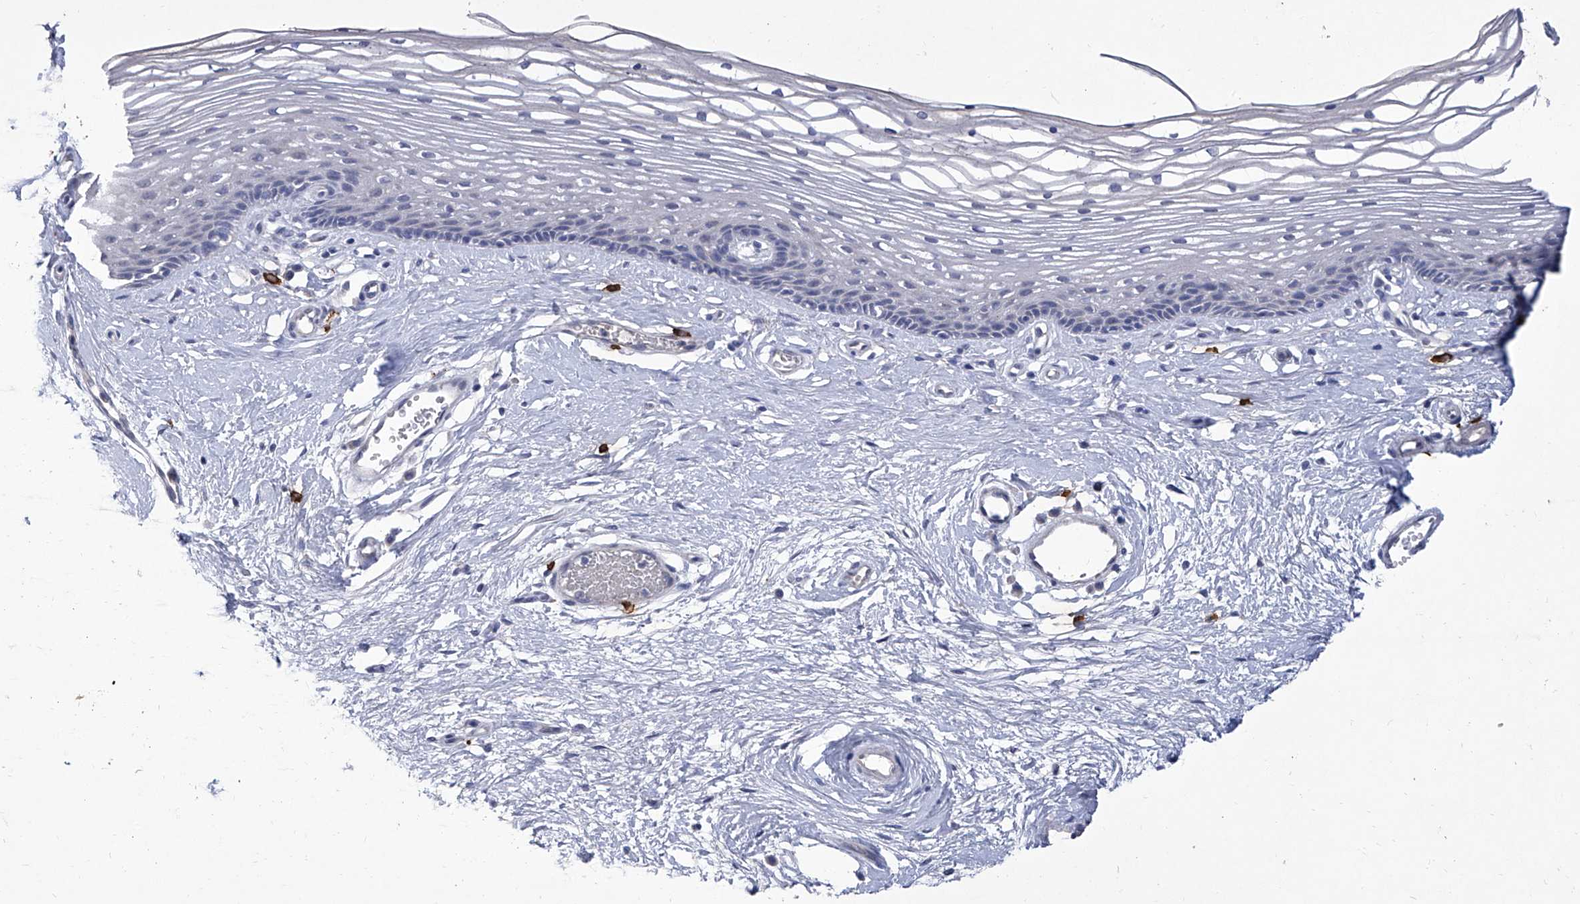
{"staining": {"intensity": "negative", "quantity": "none", "location": "none"}, "tissue": "vagina", "cell_type": "Squamous epithelial cells", "image_type": "normal", "snomed": [{"axis": "morphology", "description": "Normal tissue, NOS"}, {"axis": "topography", "description": "Vagina"}], "caption": "Vagina stained for a protein using immunohistochemistry (IHC) demonstrates no positivity squamous epithelial cells.", "gene": "IFNL2", "patient": {"sex": "female", "age": 46}}